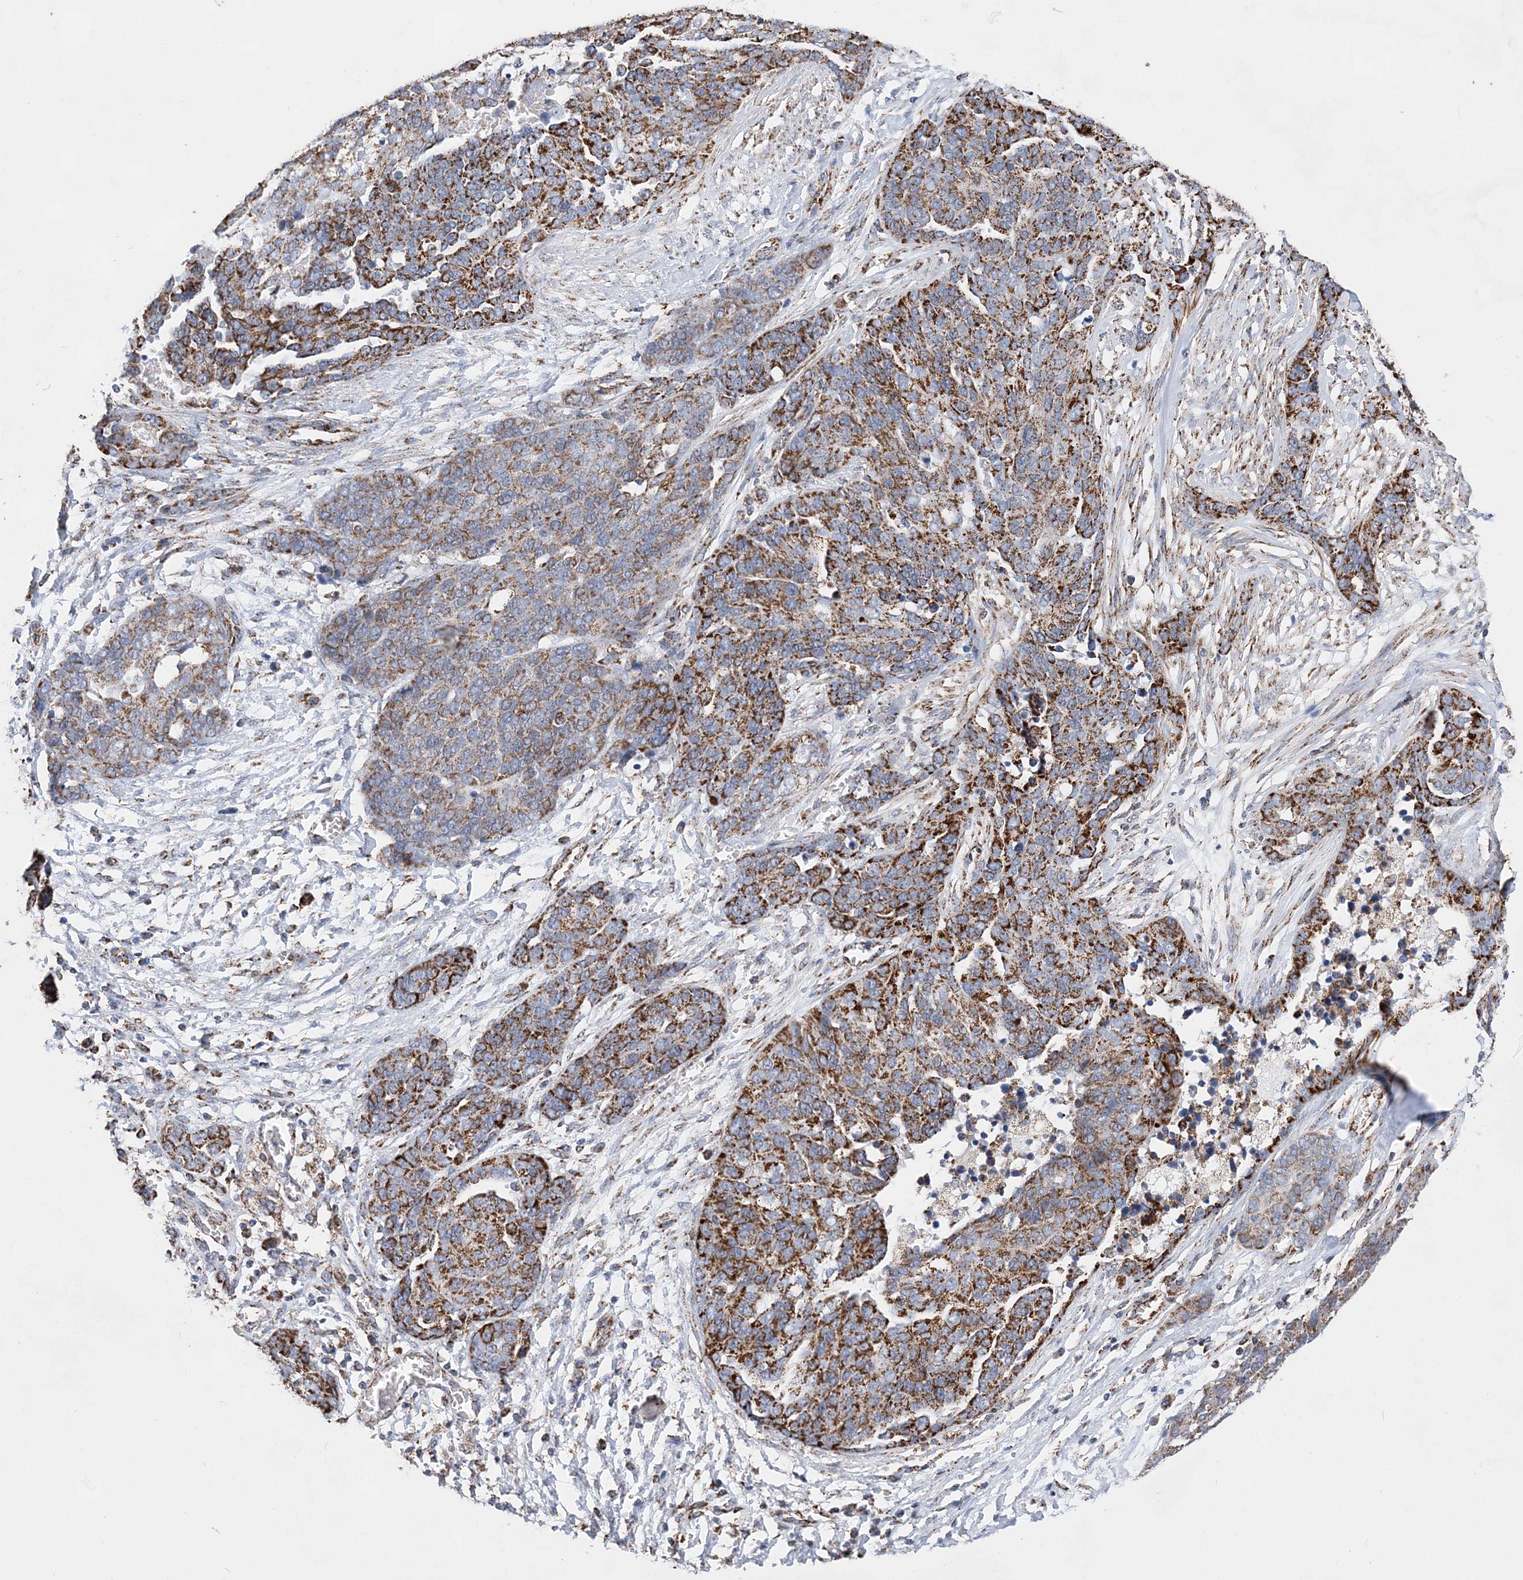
{"staining": {"intensity": "strong", "quantity": ">75%", "location": "cytoplasmic/membranous"}, "tissue": "ovarian cancer", "cell_type": "Tumor cells", "image_type": "cancer", "snomed": [{"axis": "morphology", "description": "Cystadenocarcinoma, serous, NOS"}, {"axis": "topography", "description": "Ovary"}], "caption": "Immunohistochemistry (IHC) staining of ovarian cancer (serous cystadenocarcinoma), which displays high levels of strong cytoplasmic/membranous expression in approximately >75% of tumor cells indicating strong cytoplasmic/membranous protein positivity. The staining was performed using DAB (3,3'-diaminobenzidine) (brown) for protein detection and nuclei were counterstained in hematoxylin (blue).", "gene": "ACOT9", "patient": {"sex": "female", "age": 44}}